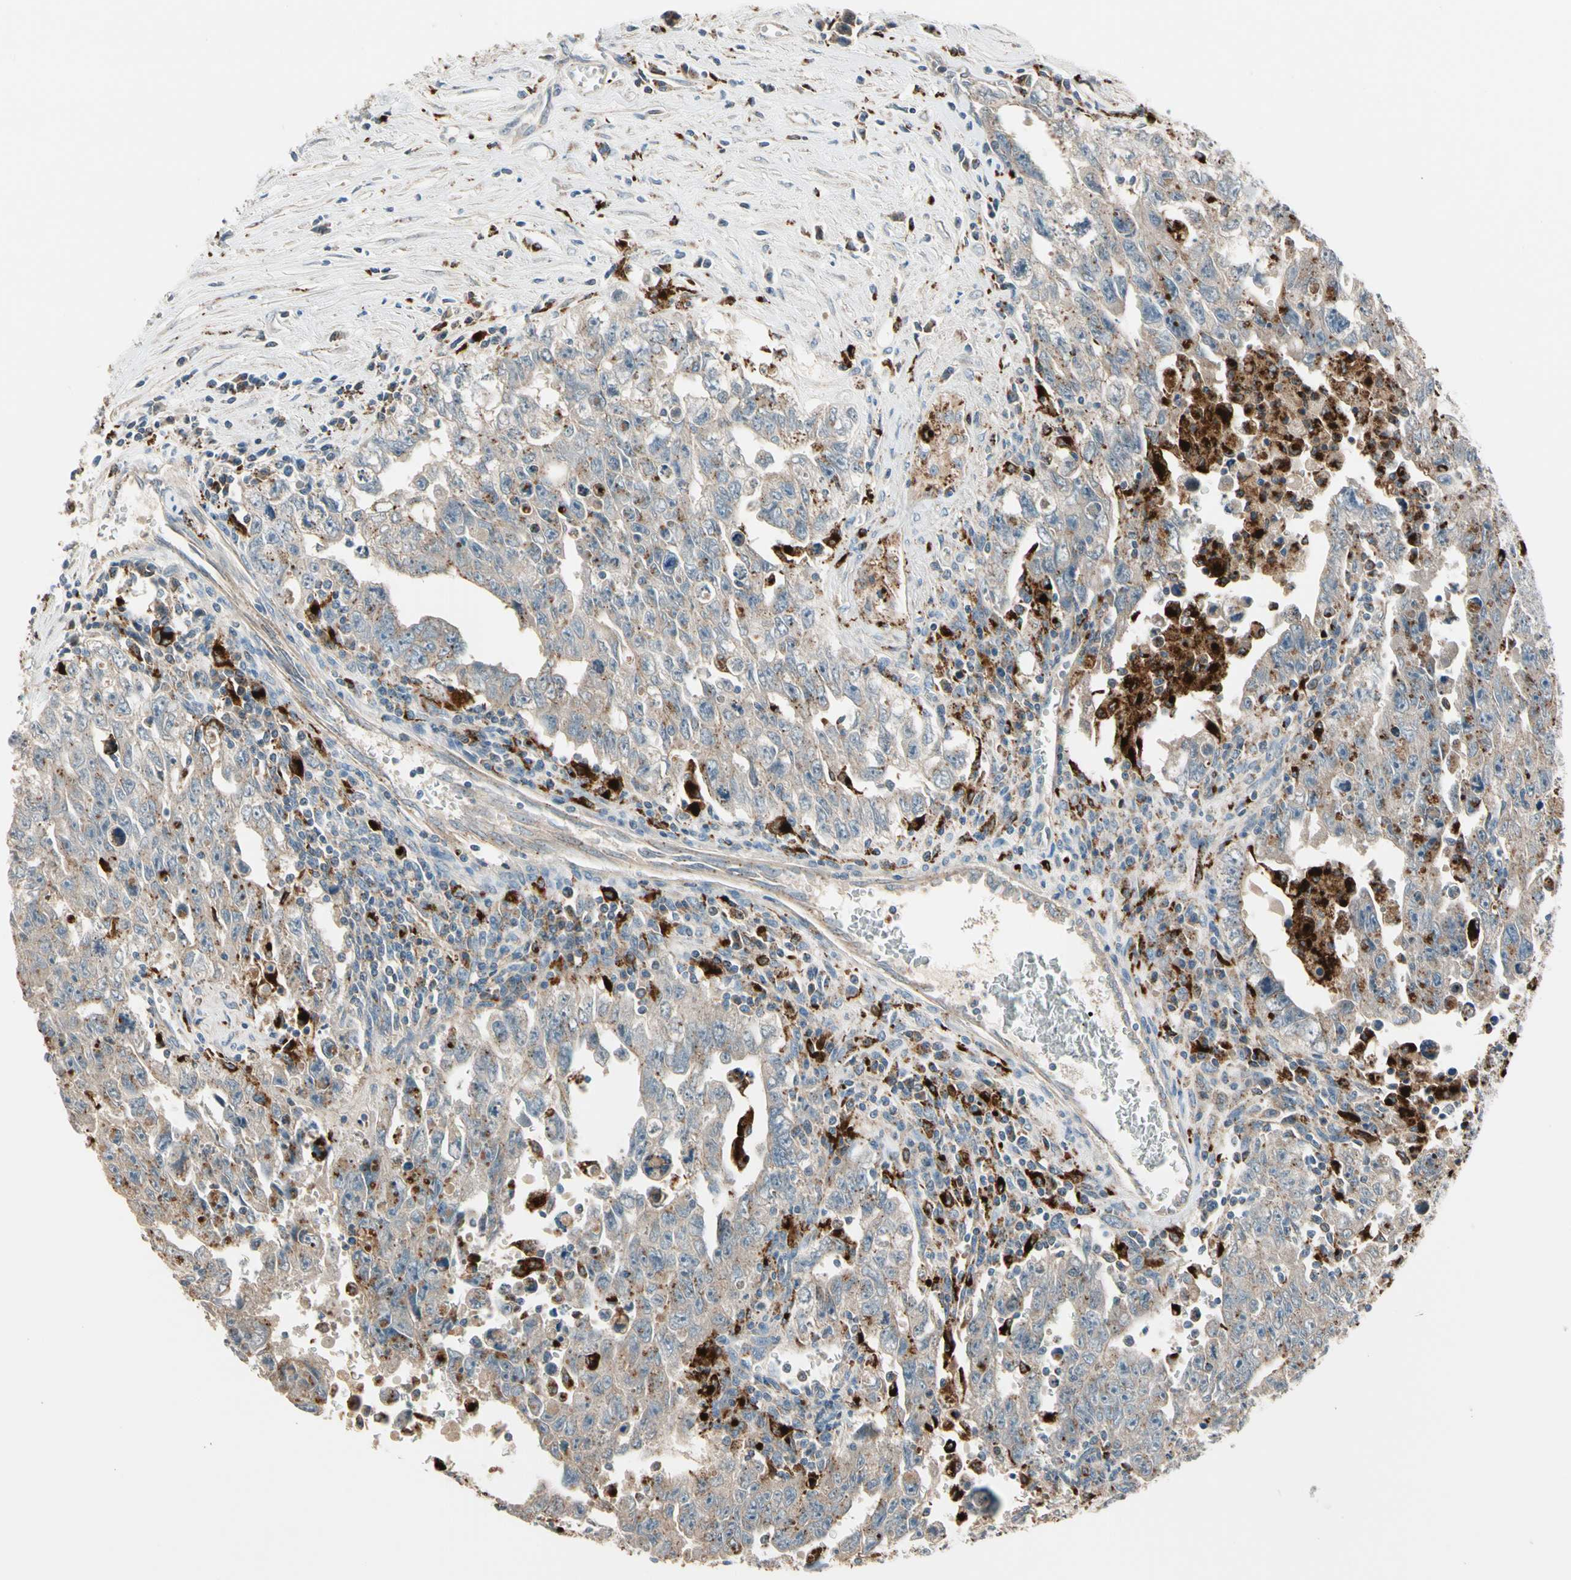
{"staining": {"intensity": "moderate", "quantity": "<25%", "location": "cytoplasmic/membranous"}, "tissue": "testis cancer", "cell_type": "Tumor cells", "image_type": "cancer", "snomed": [{"axis": "morphology", "description": "Carcinoma, Embryonal, NOS"}, {"axis": "topography", "description": "Testis"}], "caption": "Testis embryonal carcinoma stained with DAB immunohistochemistry (IHC) displays low levels of moderate cytoplasmic/membranous positivity in about <25% of tumor cells.", "gene": "GM2A", "patient": {"sex": "male", "age": 28}}